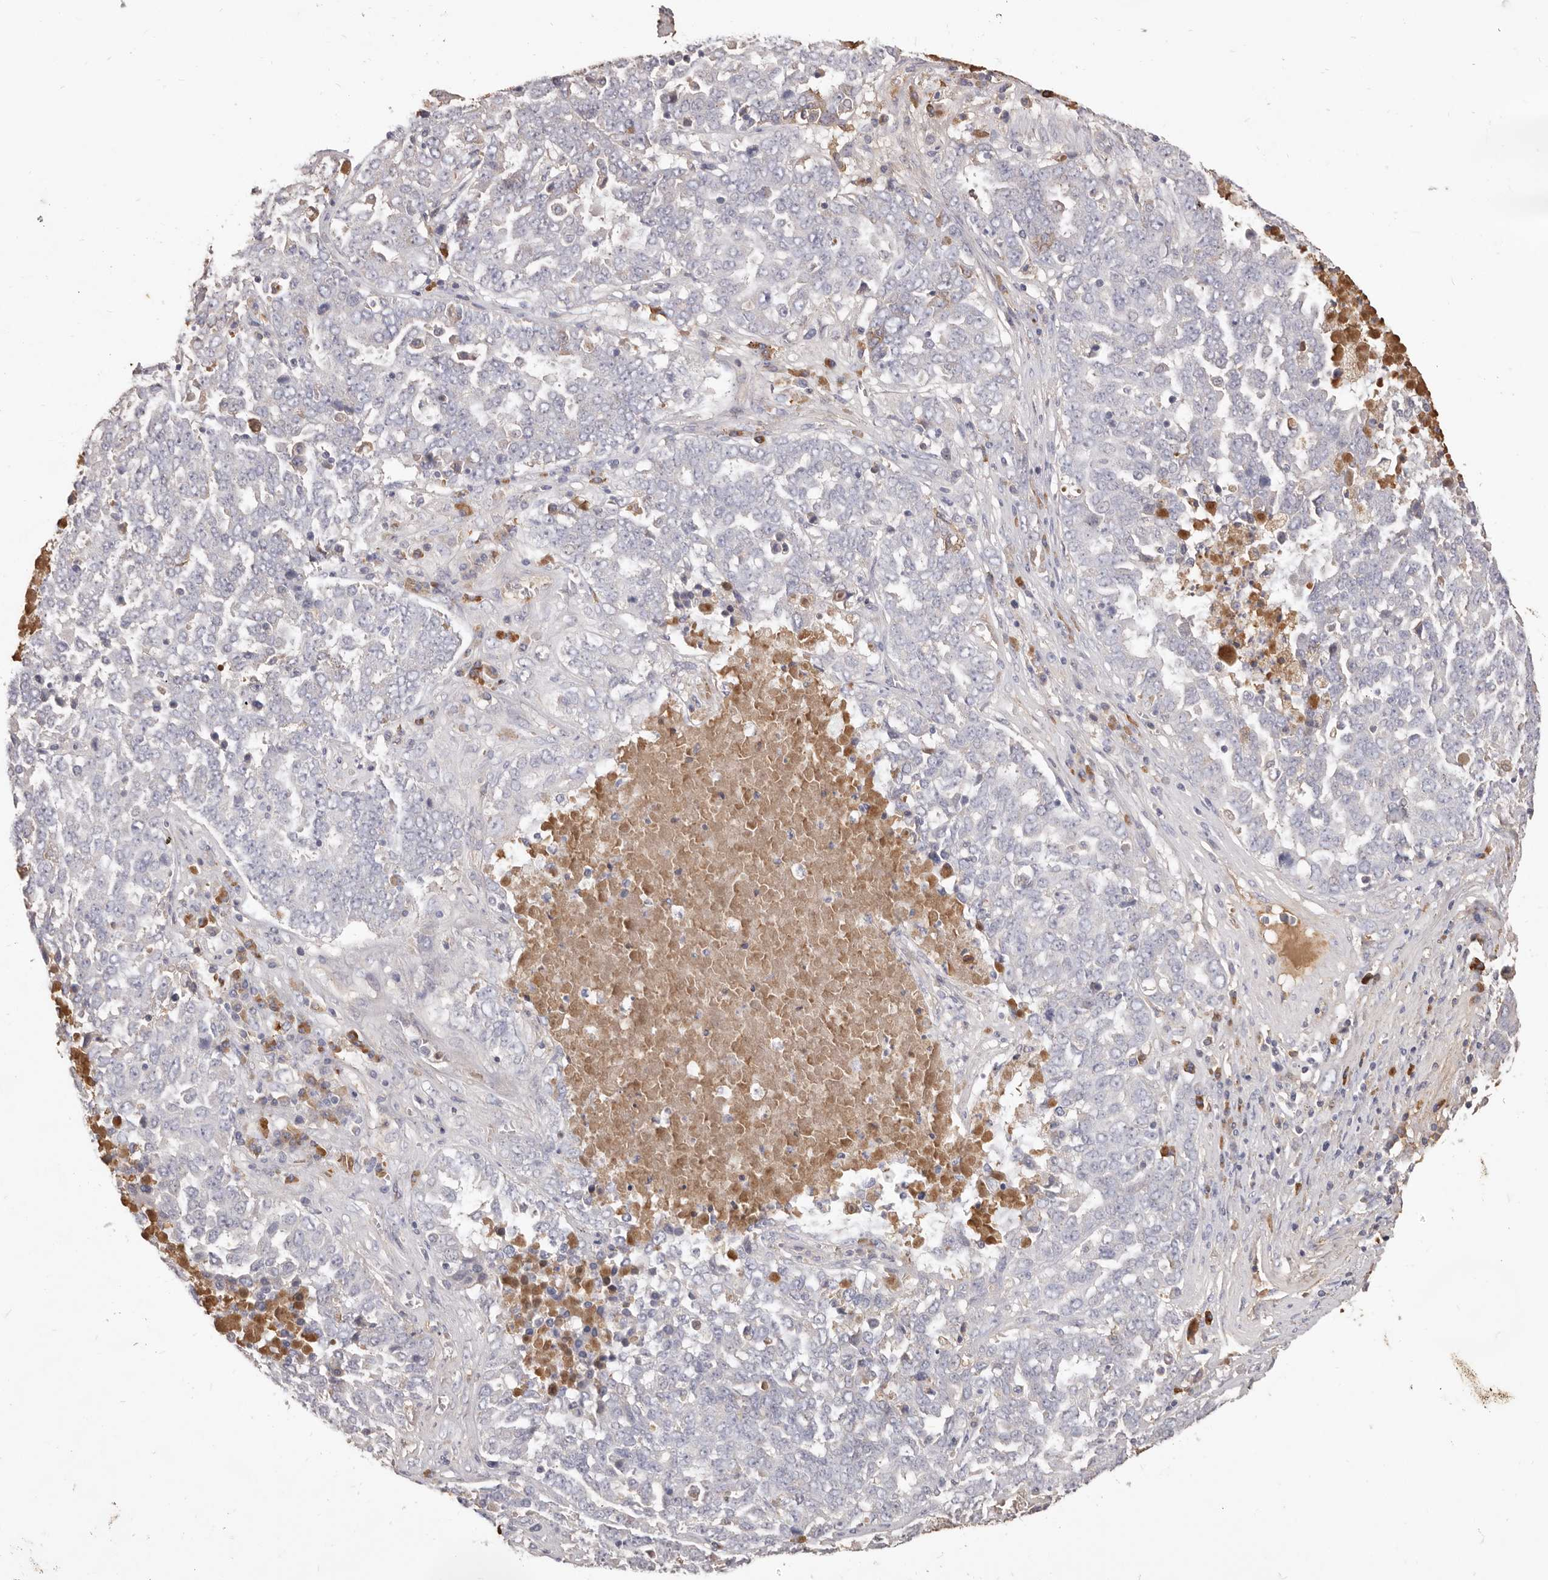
{"staining": {"intensity": "moderate", "quantity": "<25%", "location": "cytoplasmic/membranous"}, "tissue": "ovarian cancer", "cell_type": "Tumor cells", "image_type": "cancer", "snomed": [{"axis": "morphology", "description": "Carcinoma, endometroid"}, {"axis": "topography", "description": "Ovary"}], "caption": "Moderate cytoplasmic/membranous positivity for a protein is appreciated in approximately <25% of tumor cells of endometroid carcinoma (ovarian) using immunohistochemistry (IHC).", "gene": "HCAR2", "patient": {"sex": "female", "age": 62}}